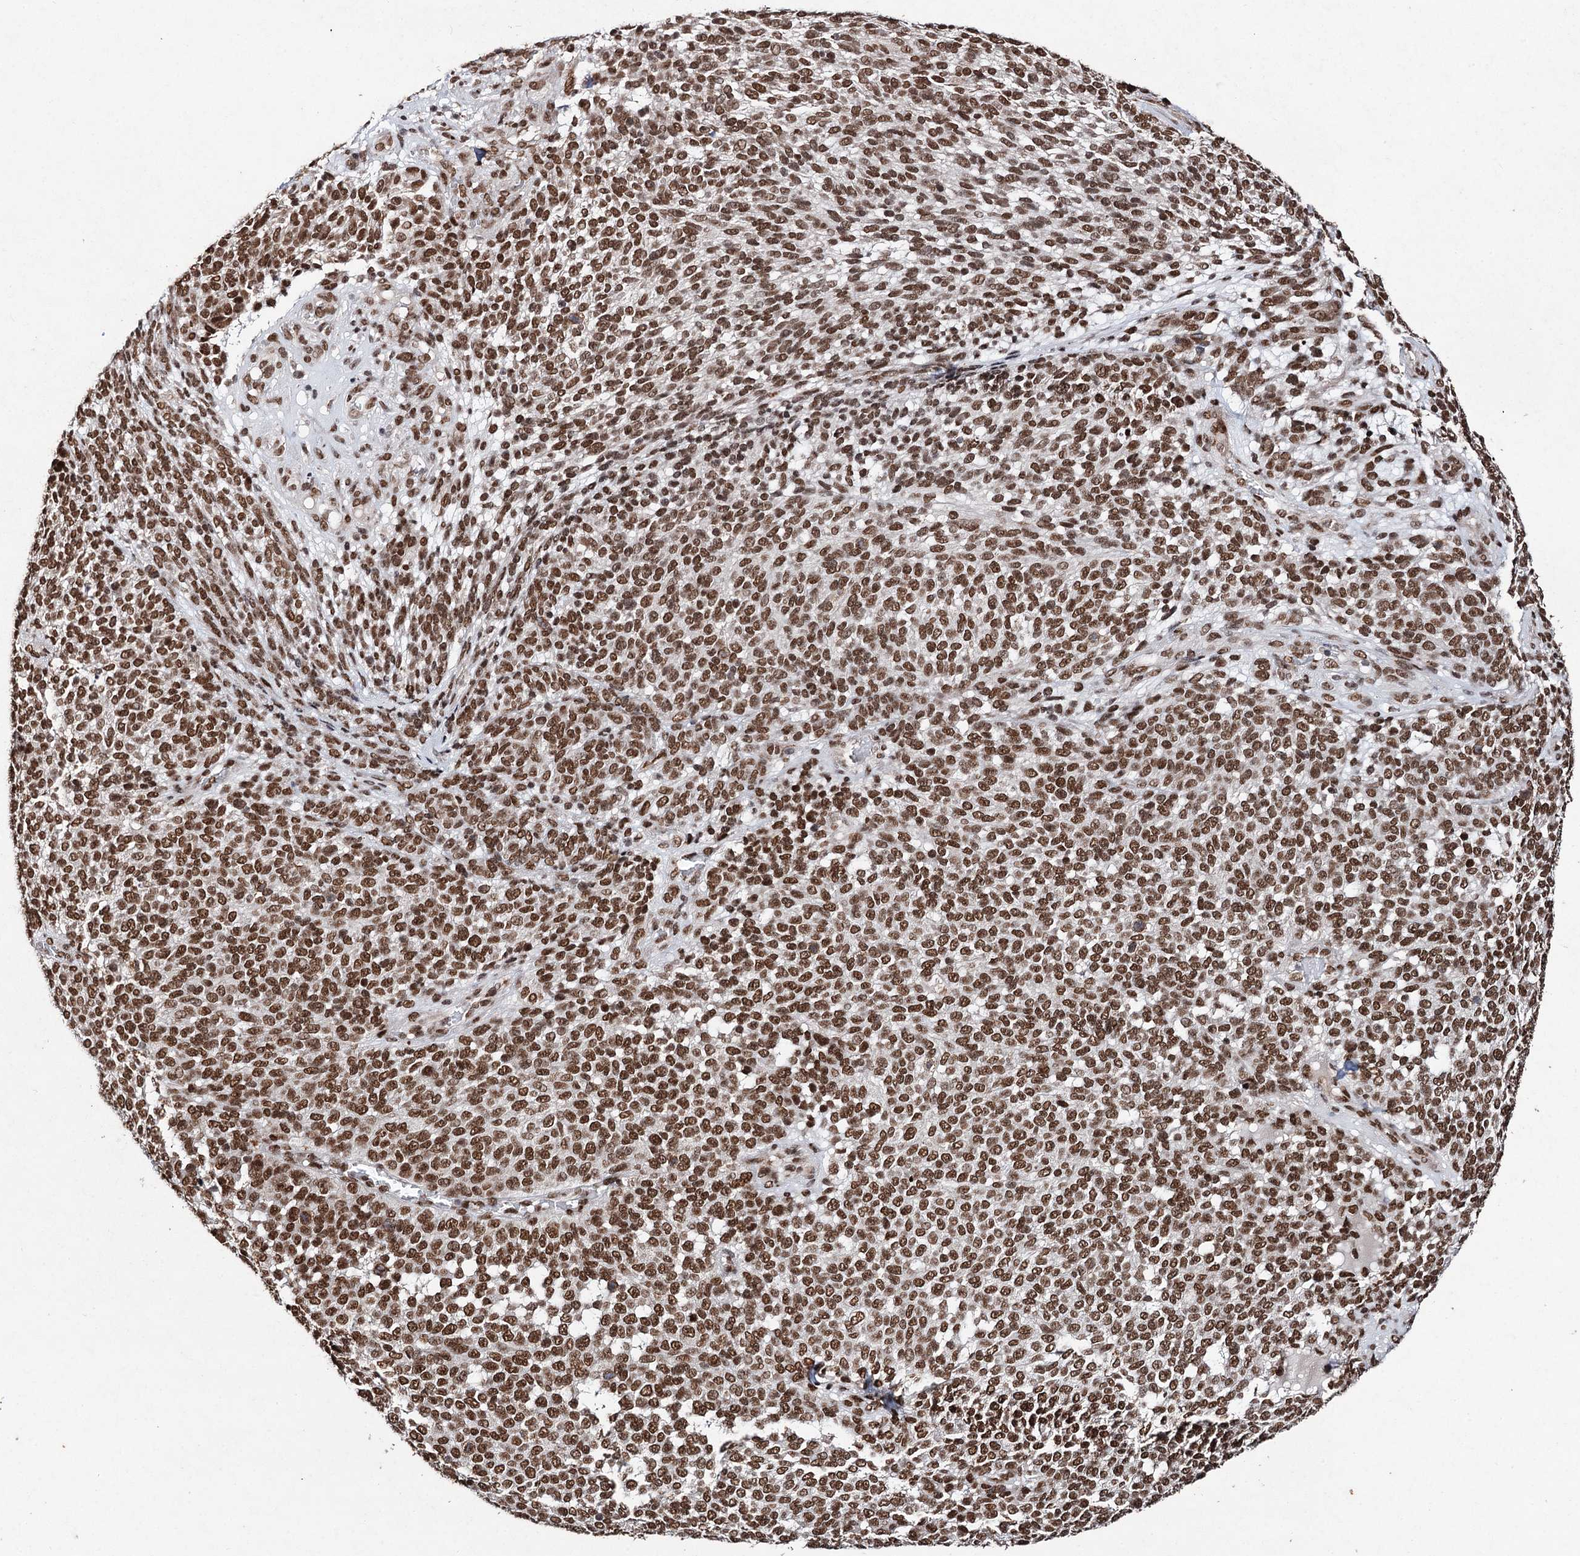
{"staining": {"intensity": "moderate", "quantity": ">75%", "location": "nuclear"}, "tissue": "melanoma", "cell_type": "Tumor cells", "image_type": "cancer", "snomed": [{"axis": "morphology", "description": "Malignant melanoma, NOS"}, {"axis": "topography", "description": "Skin"}], "caption": "Tumor cells exhibit medium levels of moderate nuclear positivity in about >75% of cells in malignant melanoma.", "gene": "MATR3", "patient": {"sex": "male", "age": 49}}